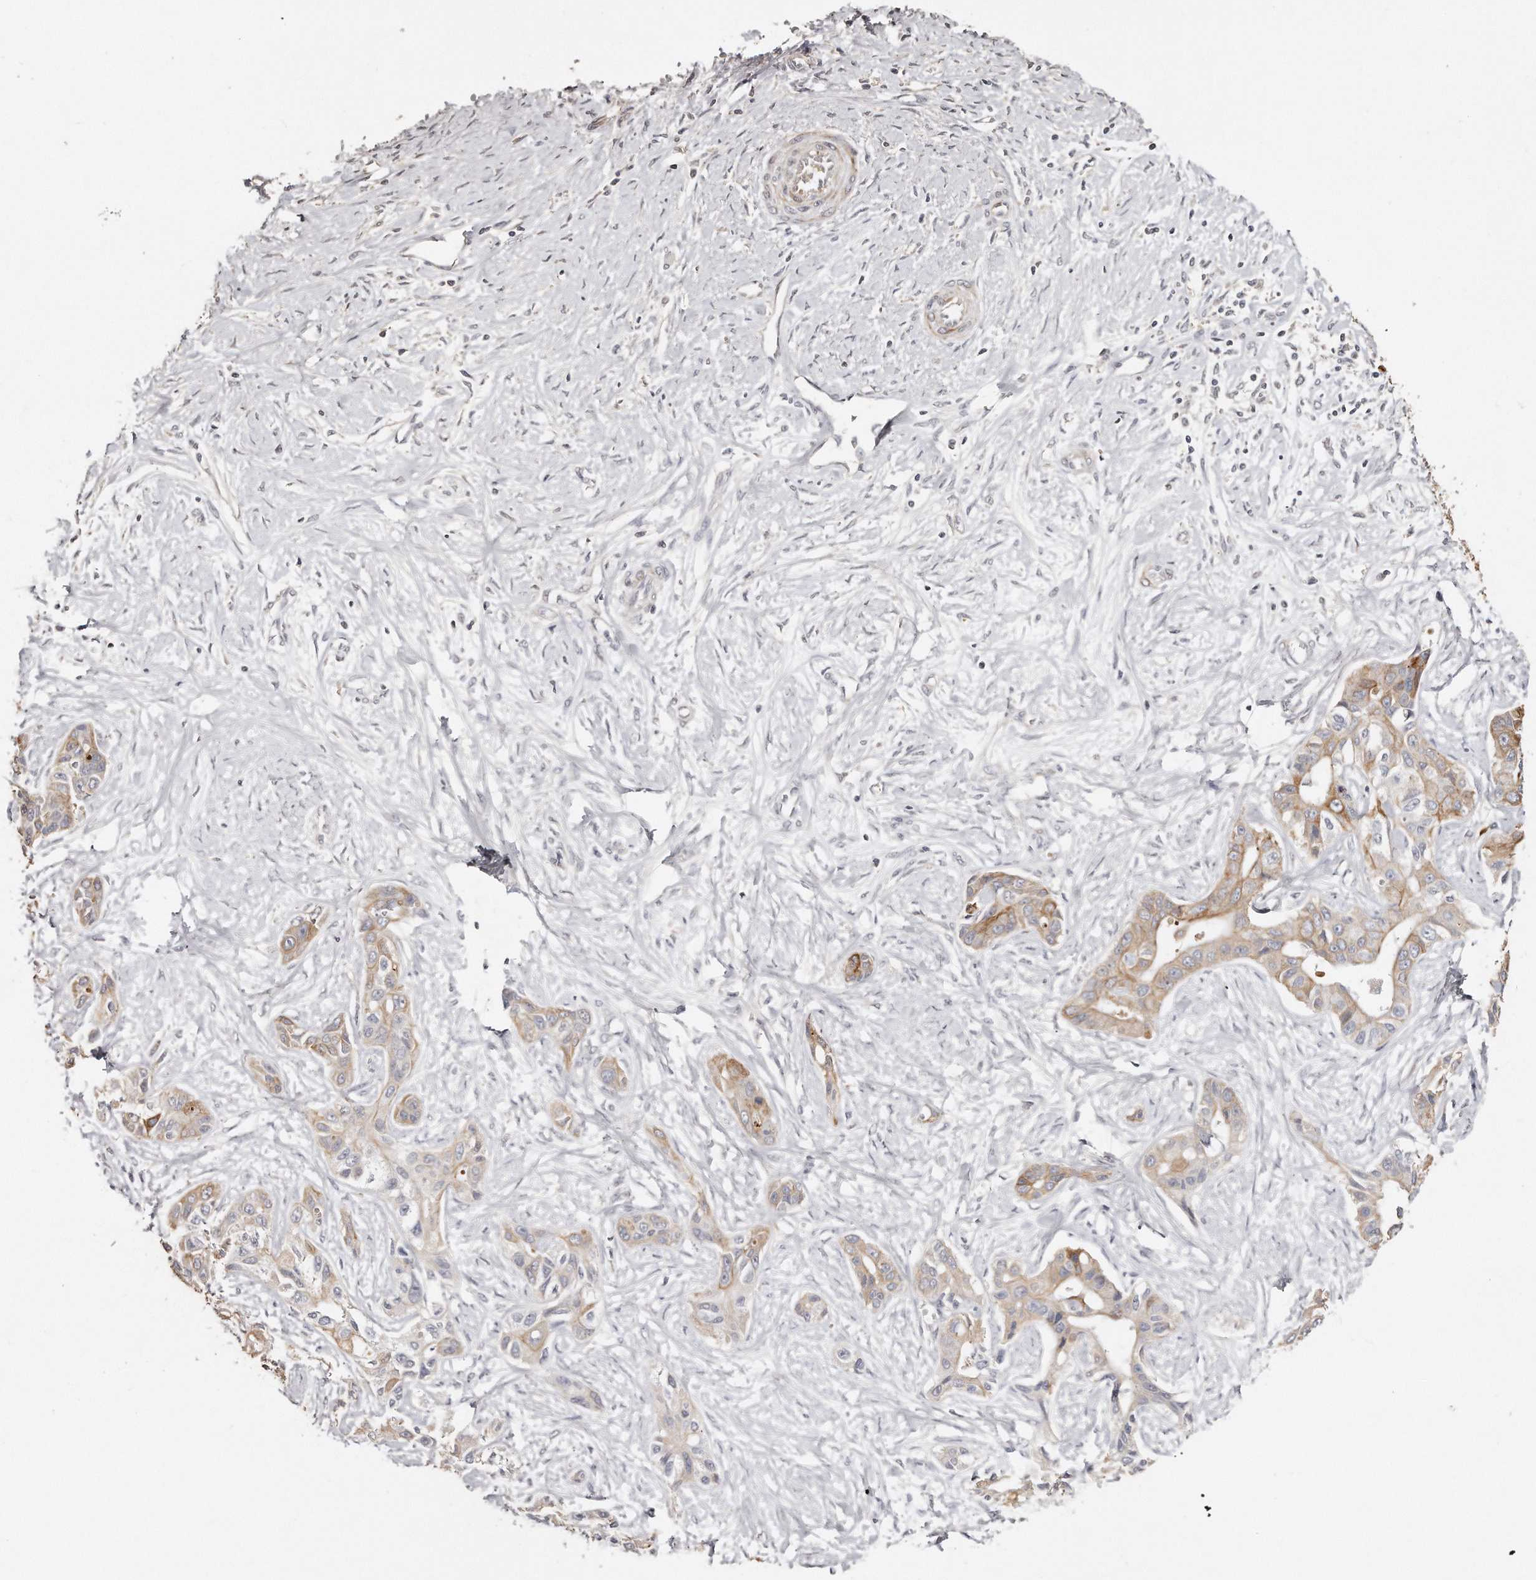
{"staining": {"intensity": "moderate", "quantity": ">75%", "location": "cytoplasmic/membranous"}, "tissue": "liver cancer", "cell_type": "Tumor cells", "image_type": "cancer", "snomed": [{"axis": "morphology", "description": "Cholangiocarcinoma"}, {"axis": "topography", "description": "Liver"}], "caption": "Immunohistochemistry histopathology image of neoplastic tissue: human liver cancer (cholangiocarcinoma) stained using immunohistochemistry exhibits medium levels of moderate protein expression localized specifically in the cytoplasmic/membranous of tumor cells, appearing as a cytoplasmic/membranous brown color.", "gene": "ZYG11A", "patient": {"sex": "male", "age": 59}}